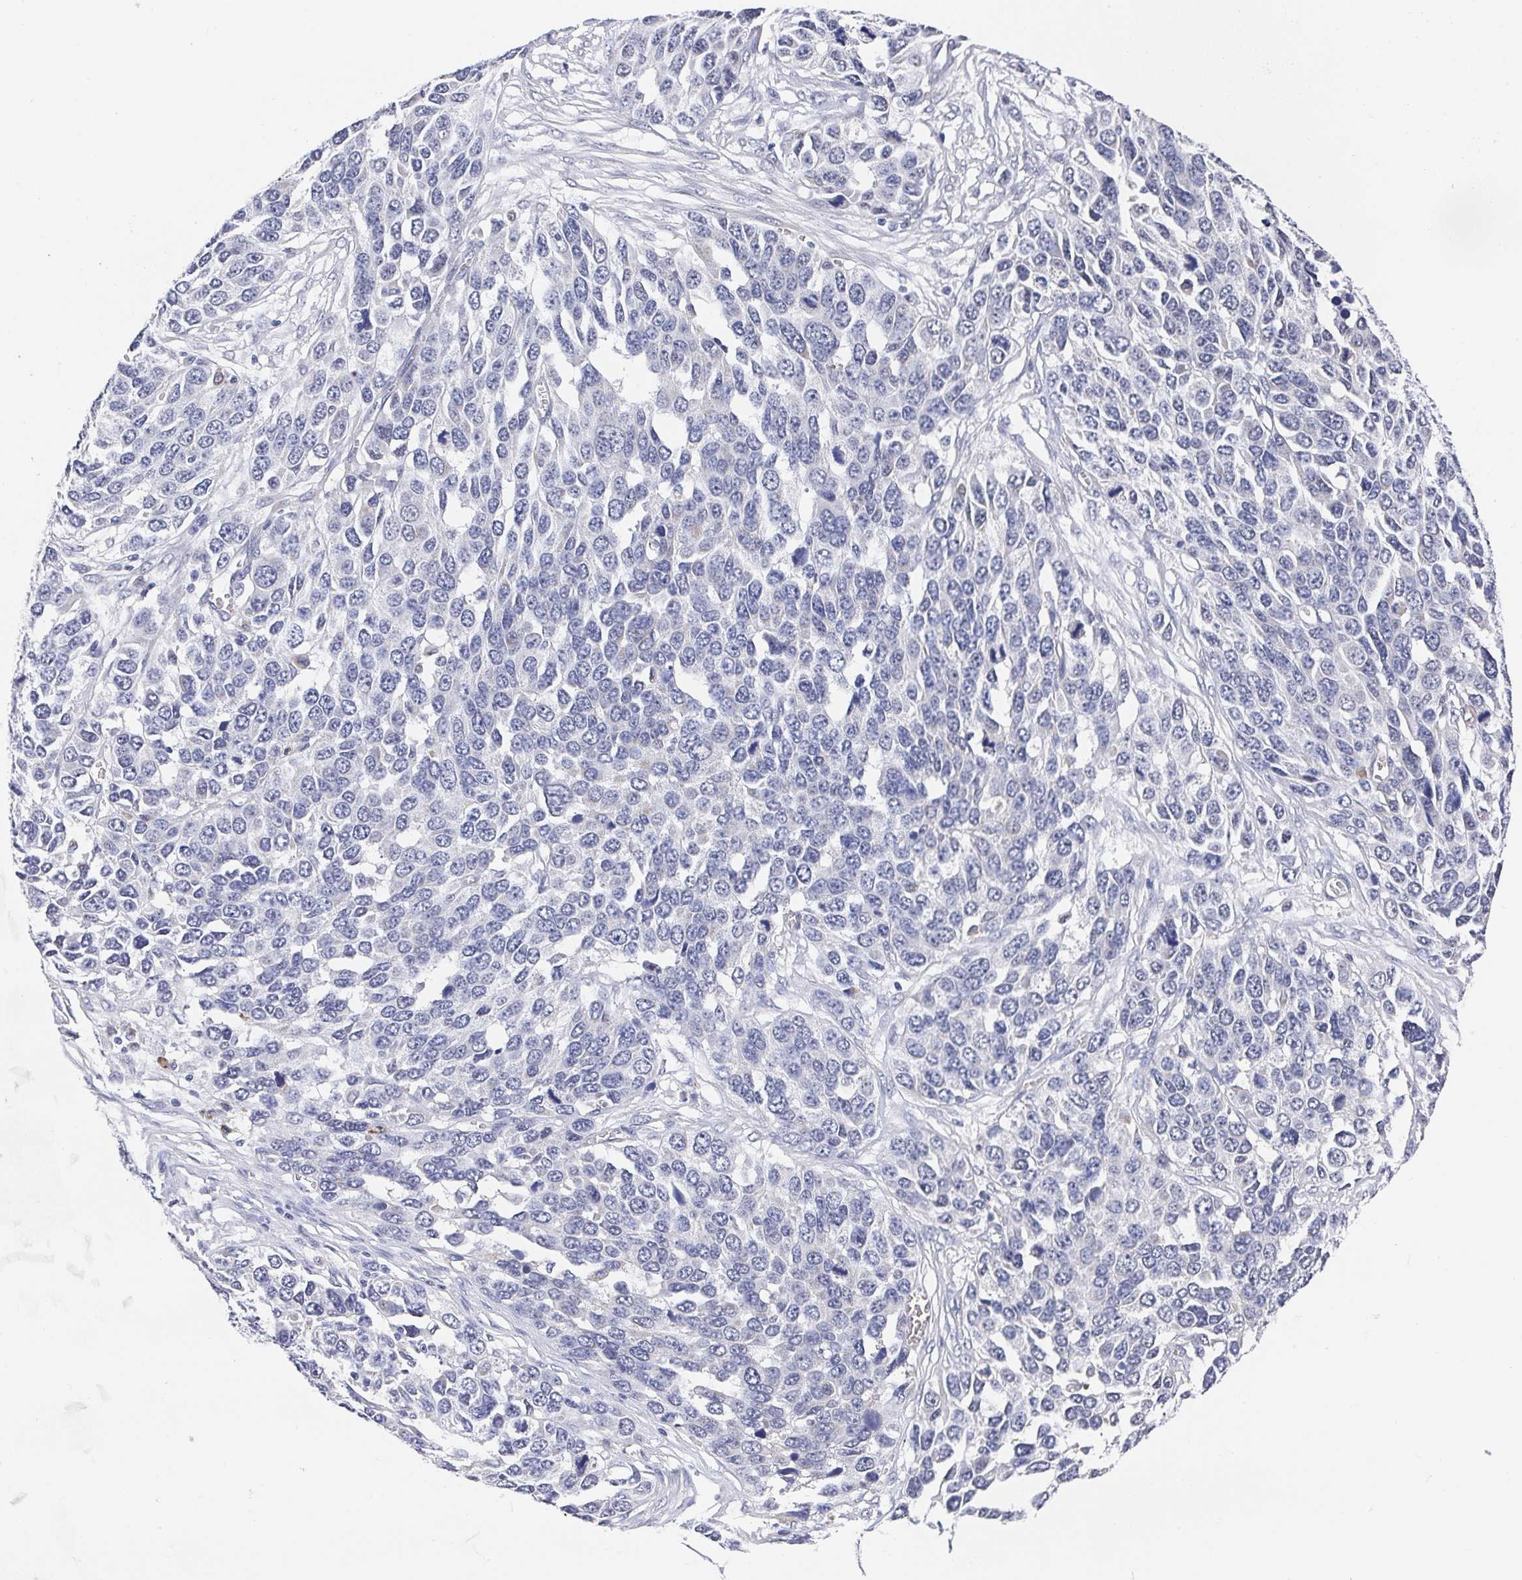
{"staining": {"intensity": "negative", "quantity": "none", "location": "none"}, "tissue": "ovarian cancer", "cell_type": "Tumor cells", "image_type": "cancer", "snomed": [{"axis": "morphology", "description": "Cystadenocarcinoma, serous, NOS"}, {"axis": "topography", "description": "Ovary"}], "caption": "Micrograph shows no significant protein positivity in tumor cells of ovarian serous cystadenocarcinoma. The staining is performed using DAB brown chromogen with nuclei counter-stained in using hematoxylin.", "gene": "NCF1", "patient": {"sex": "female", "age": 76}}